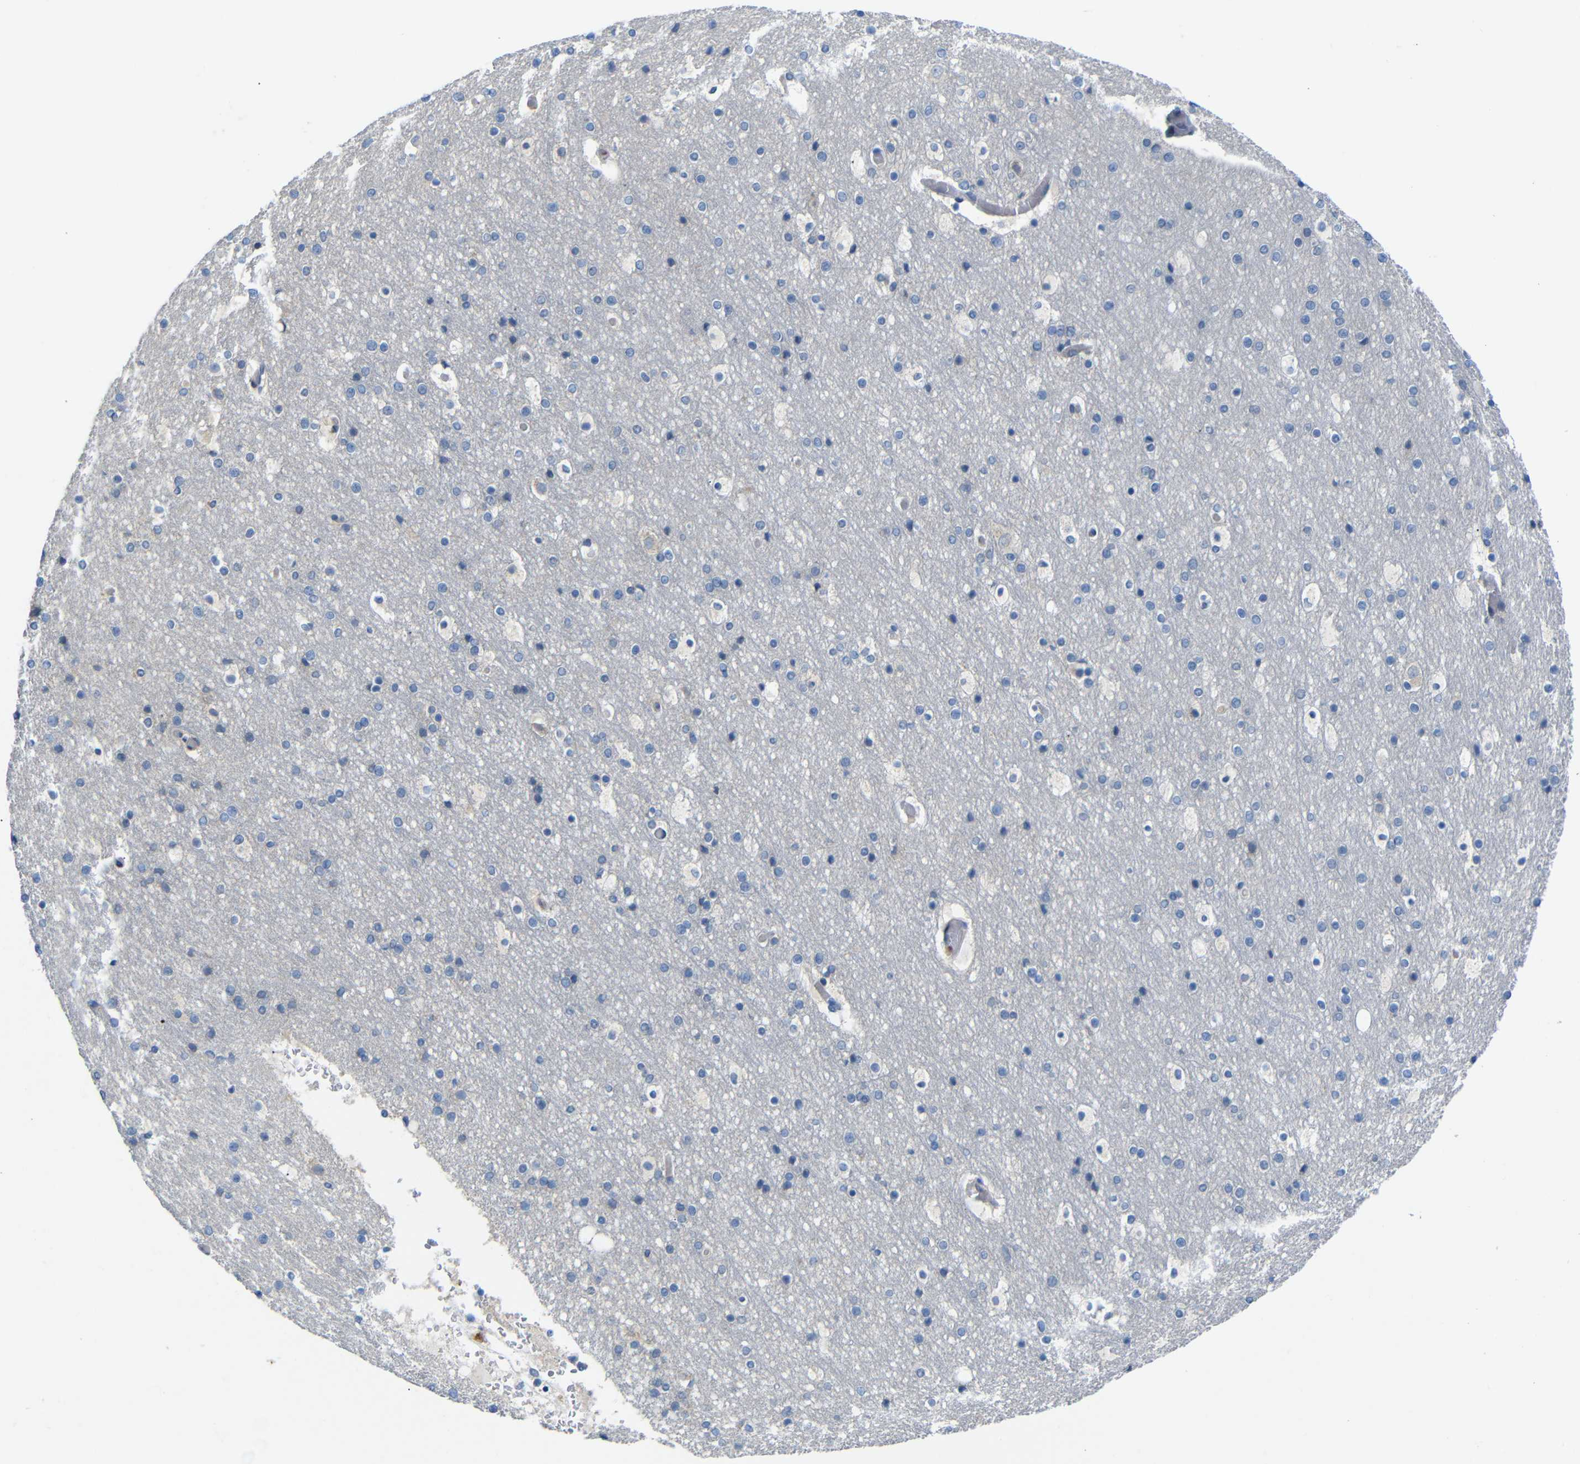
{"staining": {"intensity": "weak", "quantity": "25%-75%", "location": "cytoplasmic/membranous"}, "tissue": "cerebral cortex", "cell_type": "Endothelial cells", "image_type": "normal", "snomed": [{"axis": "morphology", "description": "Normal tissue, NOS"}, {"axis": "topography", "description": "Cerebral cortex"}], "caption": "Weak cytoplasmic/membranous protein positivity is identified in approximately 25%-75% of endothelial cells in cerebral cortex.", "gene": "TBC1D32", "patient": {"sex": "male", "age": 57}}